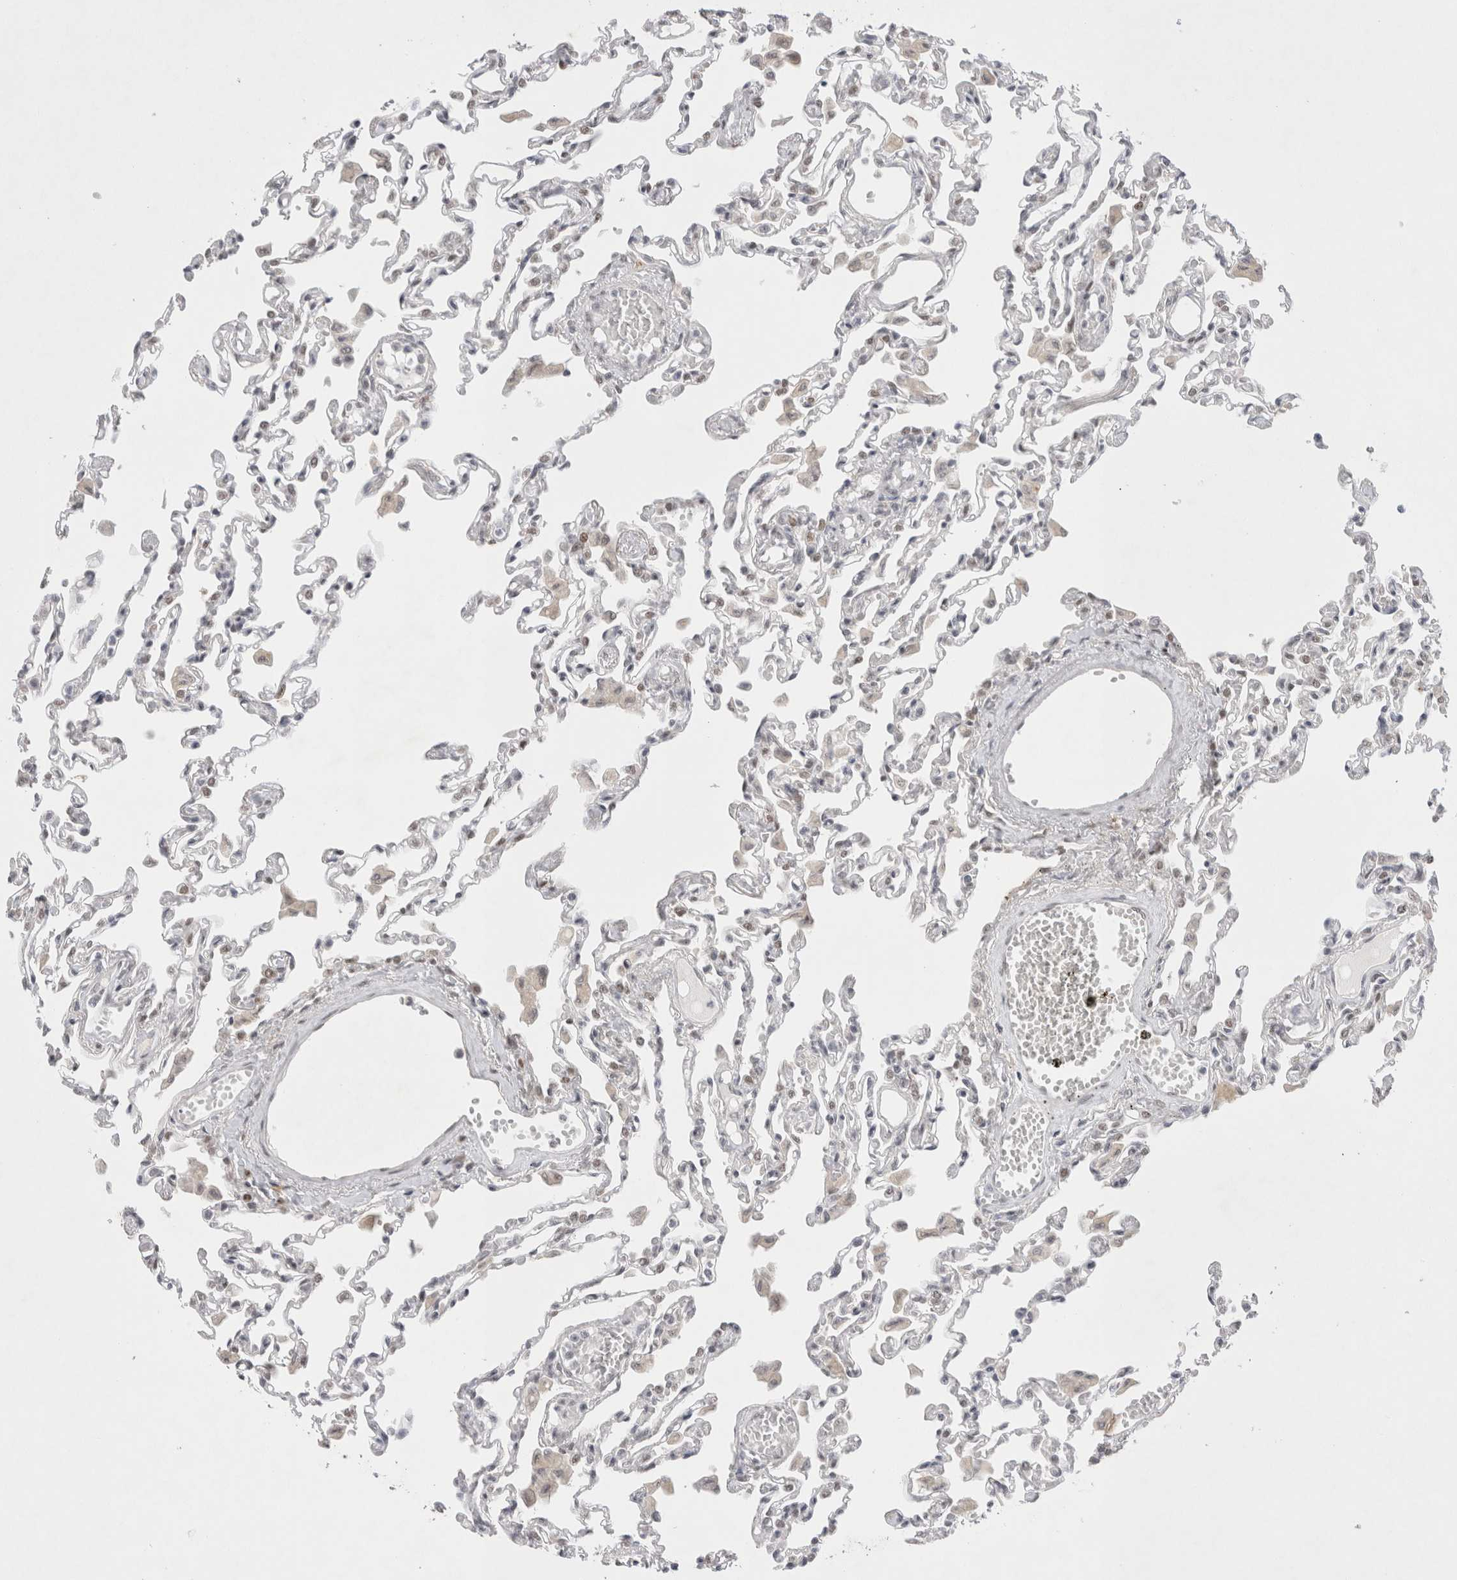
{"staining": {"intensity": "weak", "quantity": "<25%", "location": "nuclear"}, "tissue": "lung", "cell_type": "Alveolar cells", "image_type": "normal", "snomed": [{"axis": "morphology", "description": "Normal tissue, NOS"}, {"axis": "topography", "description": "Bronchus"}, {"axis": "topography", "description": "Lung"}], "caption": "The IHC micrograph has no significant positivity in alveolar cells of lung. The staining was performed using DAB to visualize the protein expression in brown, while the nuclei were stained in blue with hematoxylin (Magnification: 20x).", "gene": "RECQL4", "patient": {"sex": "female", "age": 49}}